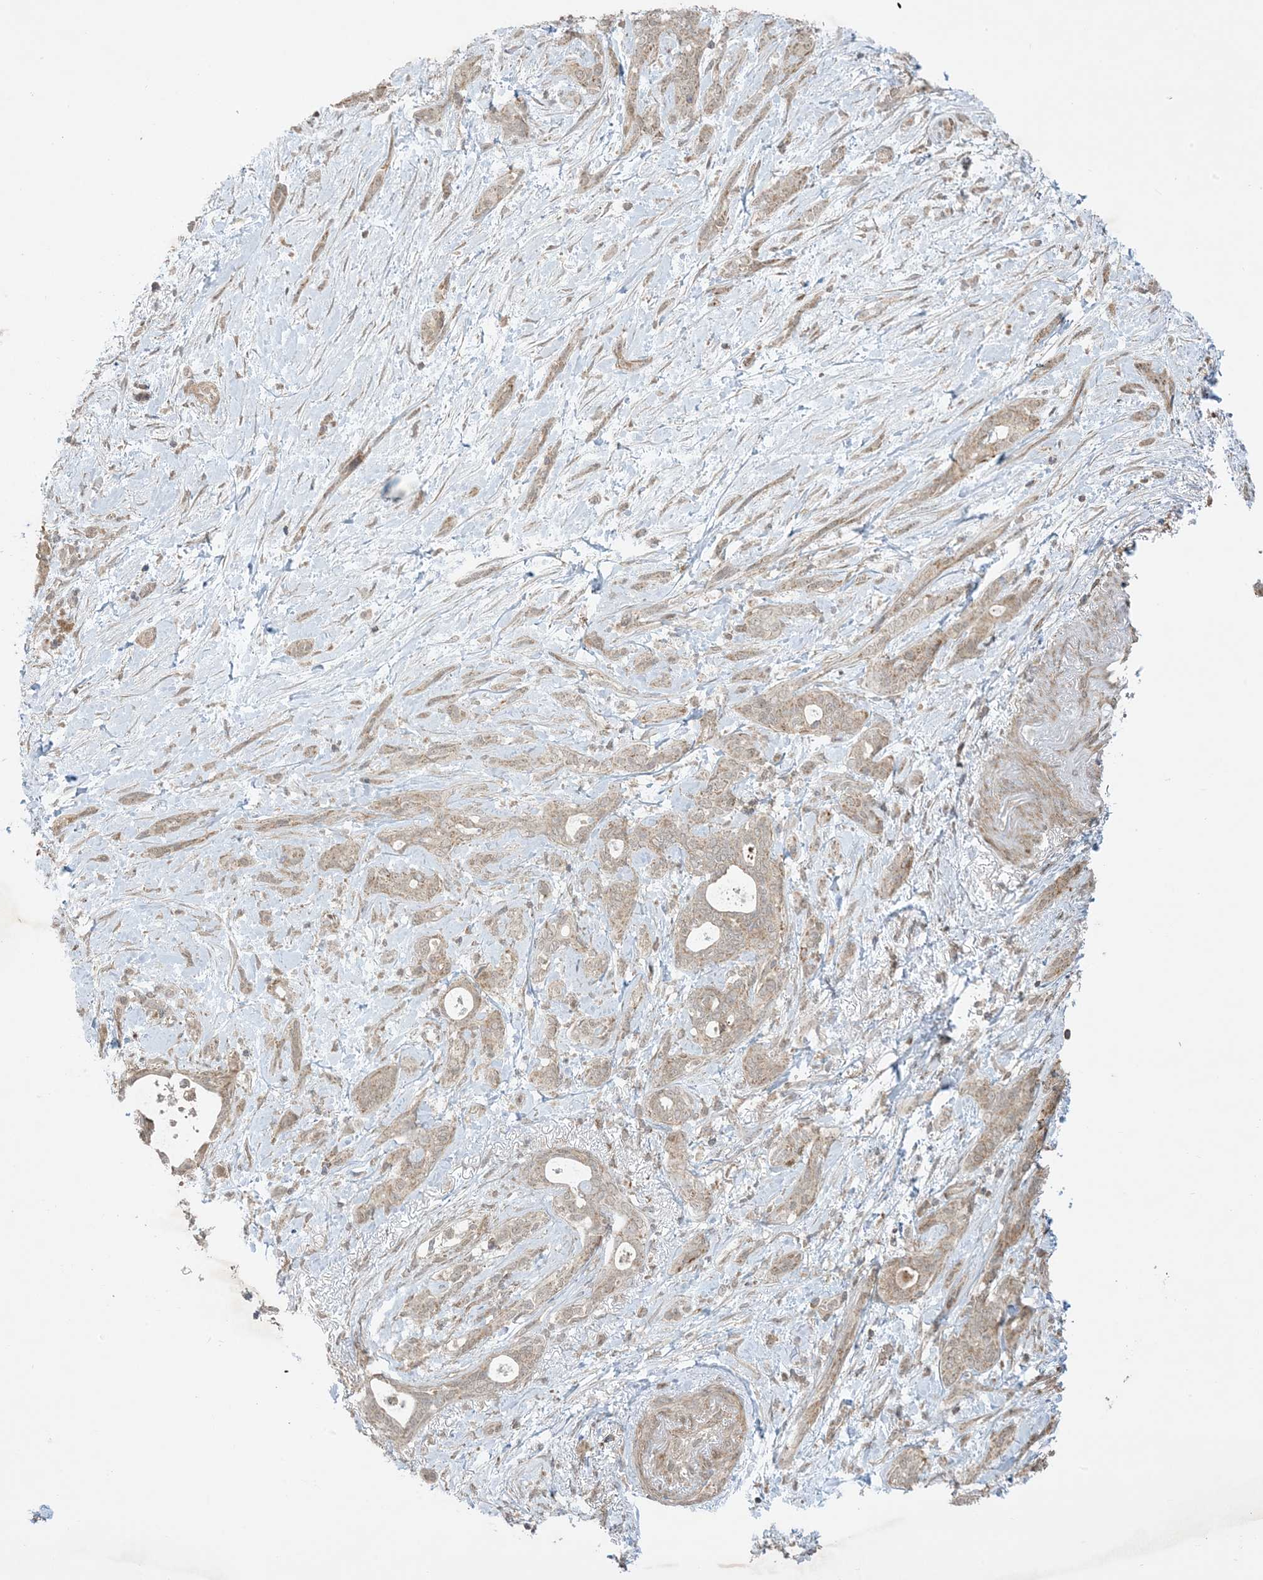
{"staining": {"intensity": "weak", "quantity": ">75%", "location": "cytoplasmic/membranous"}, "tissue": "pancreatic cancer", "cell_type": "Tumor cells", "image_type": "cancer", "snomed": [{"axis": "morphology", "description": "Normal tissue, NOS"}, {"axis": "morphology", "description": "Adenocarcinoma, NOS"}, {"axis": "topography", "description": "Pancreas"}, {"axis": "topography", "description": "Peripheral nerve tissue"}], "caption": "An IHC photomicrograph of tumor tissue is shown. Protein staining in brown highlights weak cytoplasmic/membranous positivity in adenocarcinoma (pancreatic) within tumor cells.", "gene": "PHLDB2", "patient": {"sex": "female", "age": 63}}